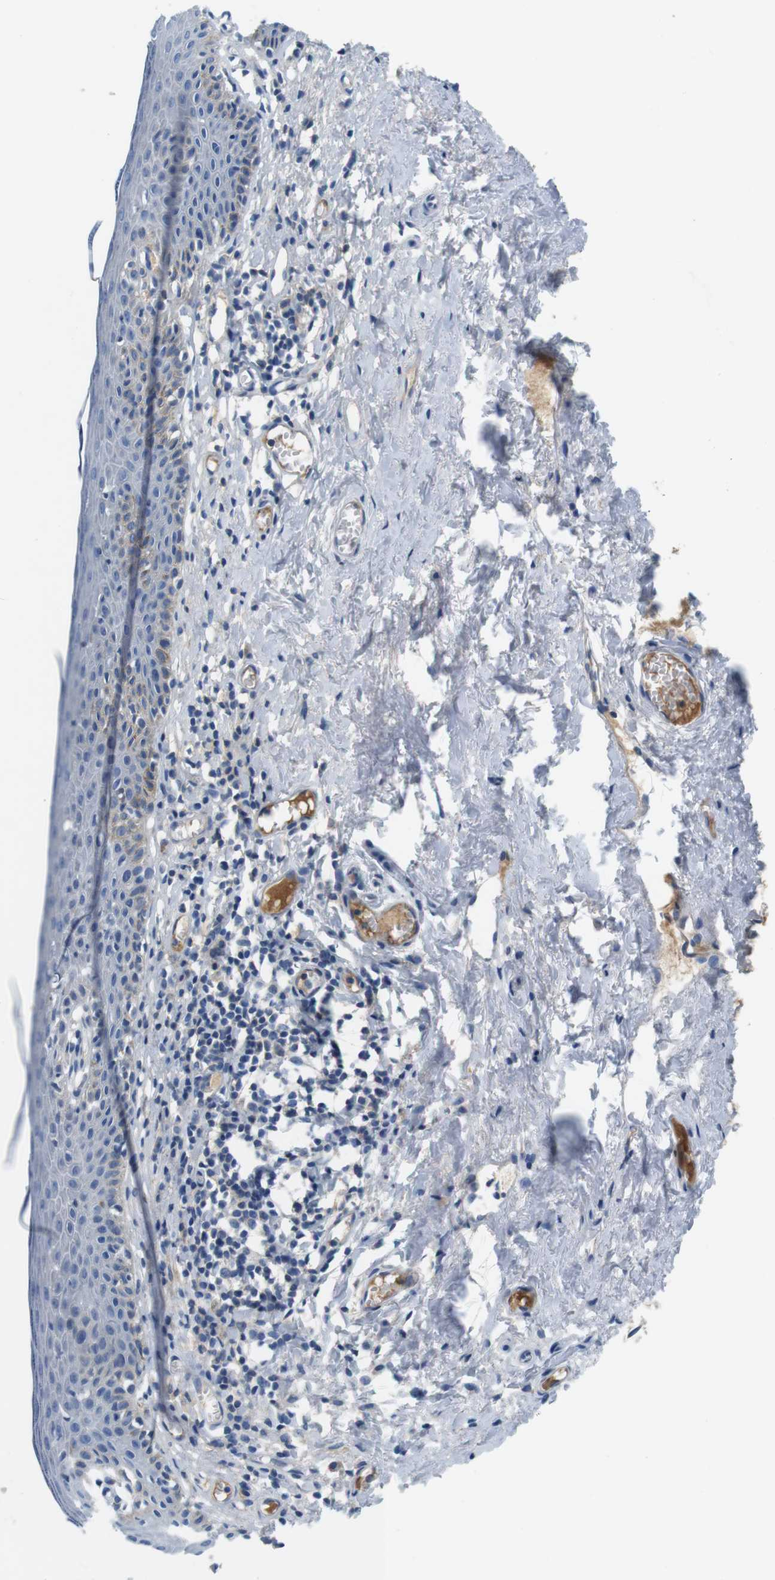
{"staining": {"intensity": "negative", "quantity": "none", "location": "none"}, "tissue": "skin", "cell_type": "Epidermal cells", "image_type": "normal", "snomed": [{"axis": "morphology", "description": "Normal tissue, NOS"}, {"axis": "topography", "description": "Adipose tissue"}, {"axis": "topography", "description": "Vascular tissue"}, {"axis": "topography", "description": "Anal"}, {"axis": "topography", "description": "Peripheral nerve tissue"}], "caption": "Immunohistochemical staining of unremarkable human skin exhibits no significant positivity in epidermal cells.", "gene": "IGHD", "patient": {"sex": "female", "age": 54}}